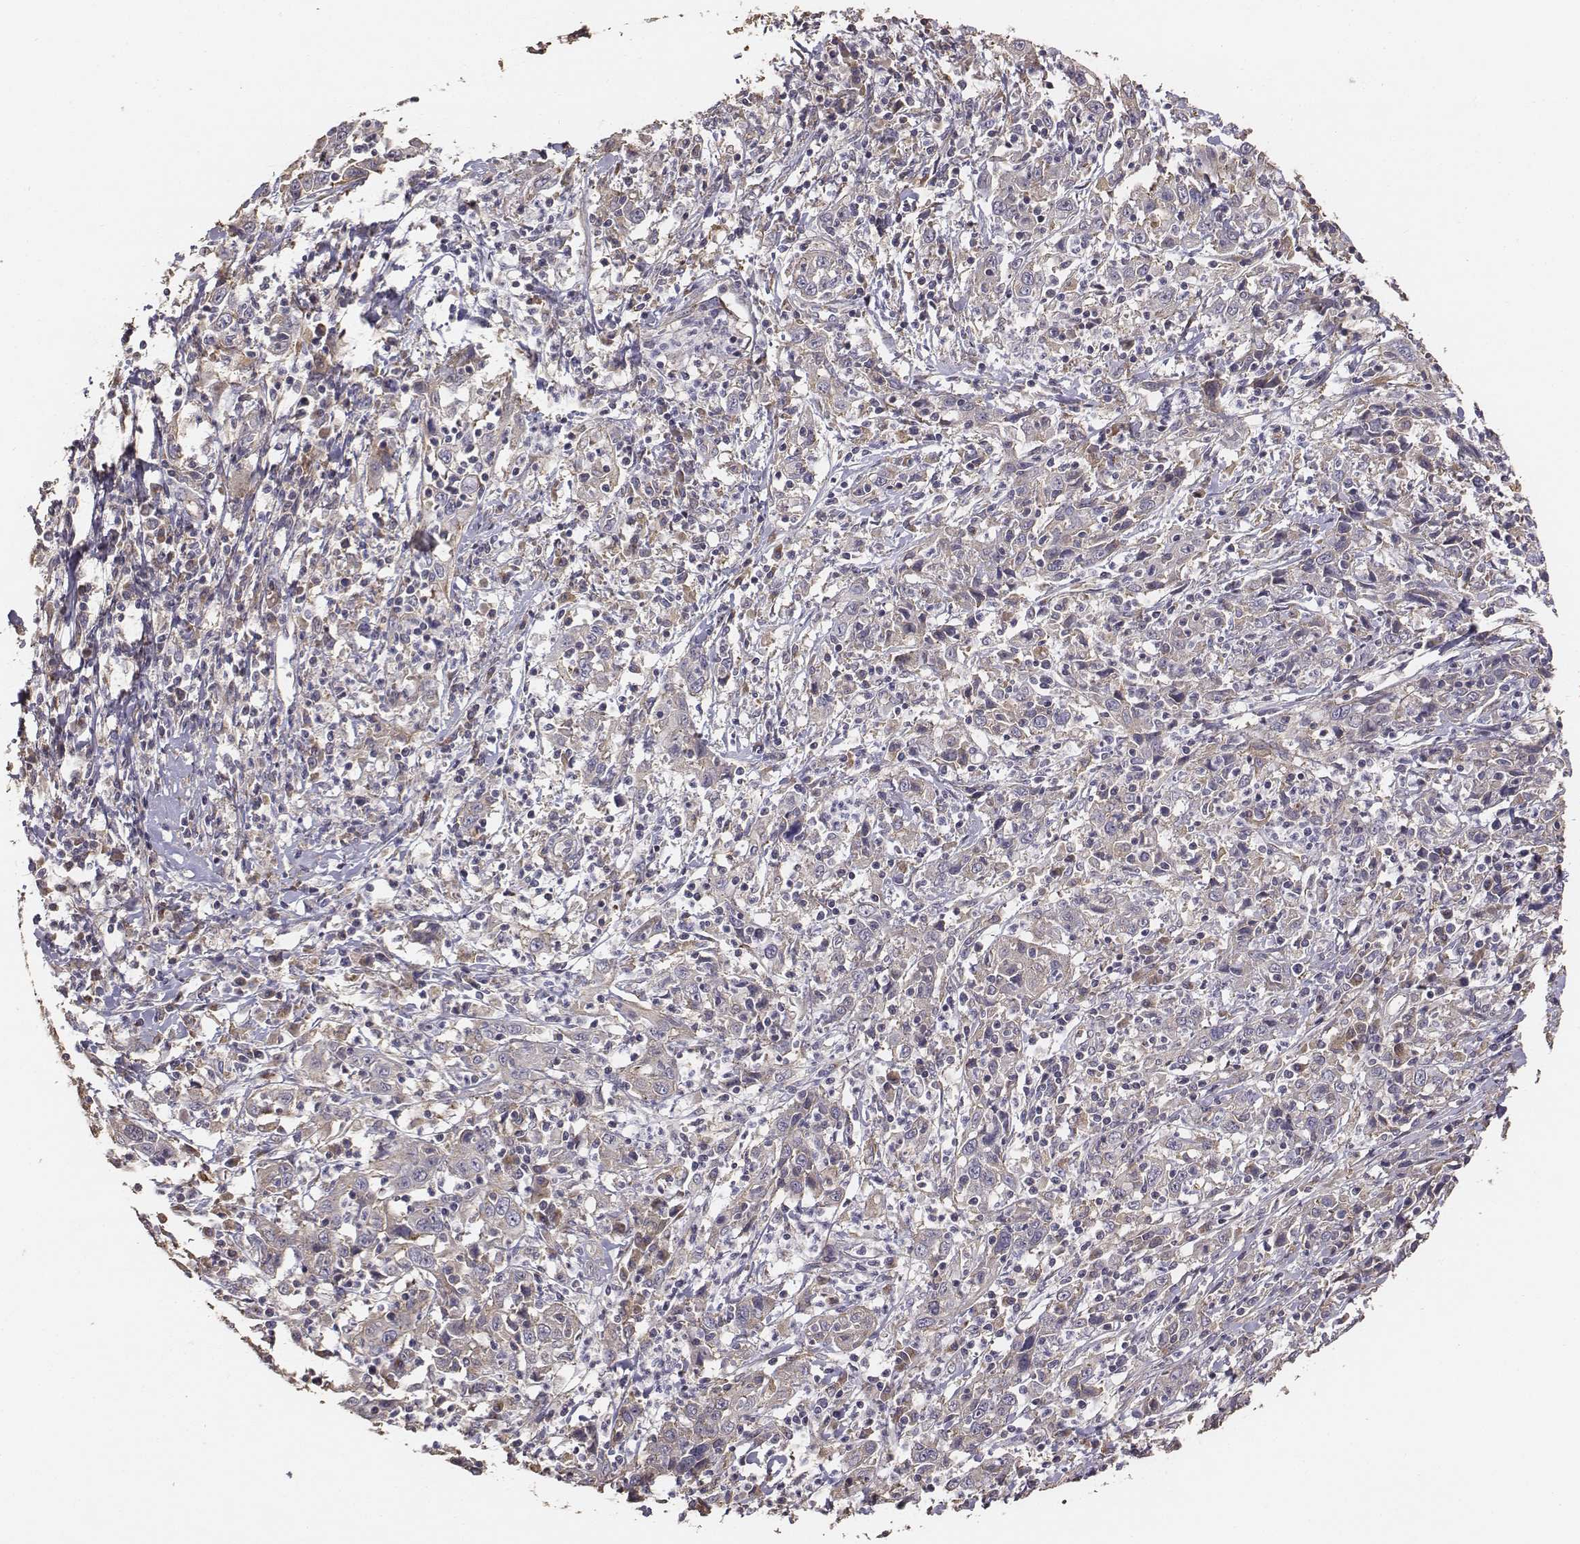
{"staining": {"intensity": "weak", "quantity": ">75%", "location": "cytoplasmic/membranous"}, "tissue": "cervical cancer", "cell_type": "Tumor cells", "image_type": "cancer", "snomed": [{"axis": "morphology", "description": "Squamous cell carcinoma, NOS"}, {"axis": "topography", "description": "Cervix"}], "caption": "IHC histopathology image of human squamous cell carcinoma (cervical) stained for a protein (brown), which exhibits low levels of weak cytoplasmic/membranous positivity in about >75% of tumor cells.", "gene": "AP1B1", "patient": {"sex": "female", "age": 46}}